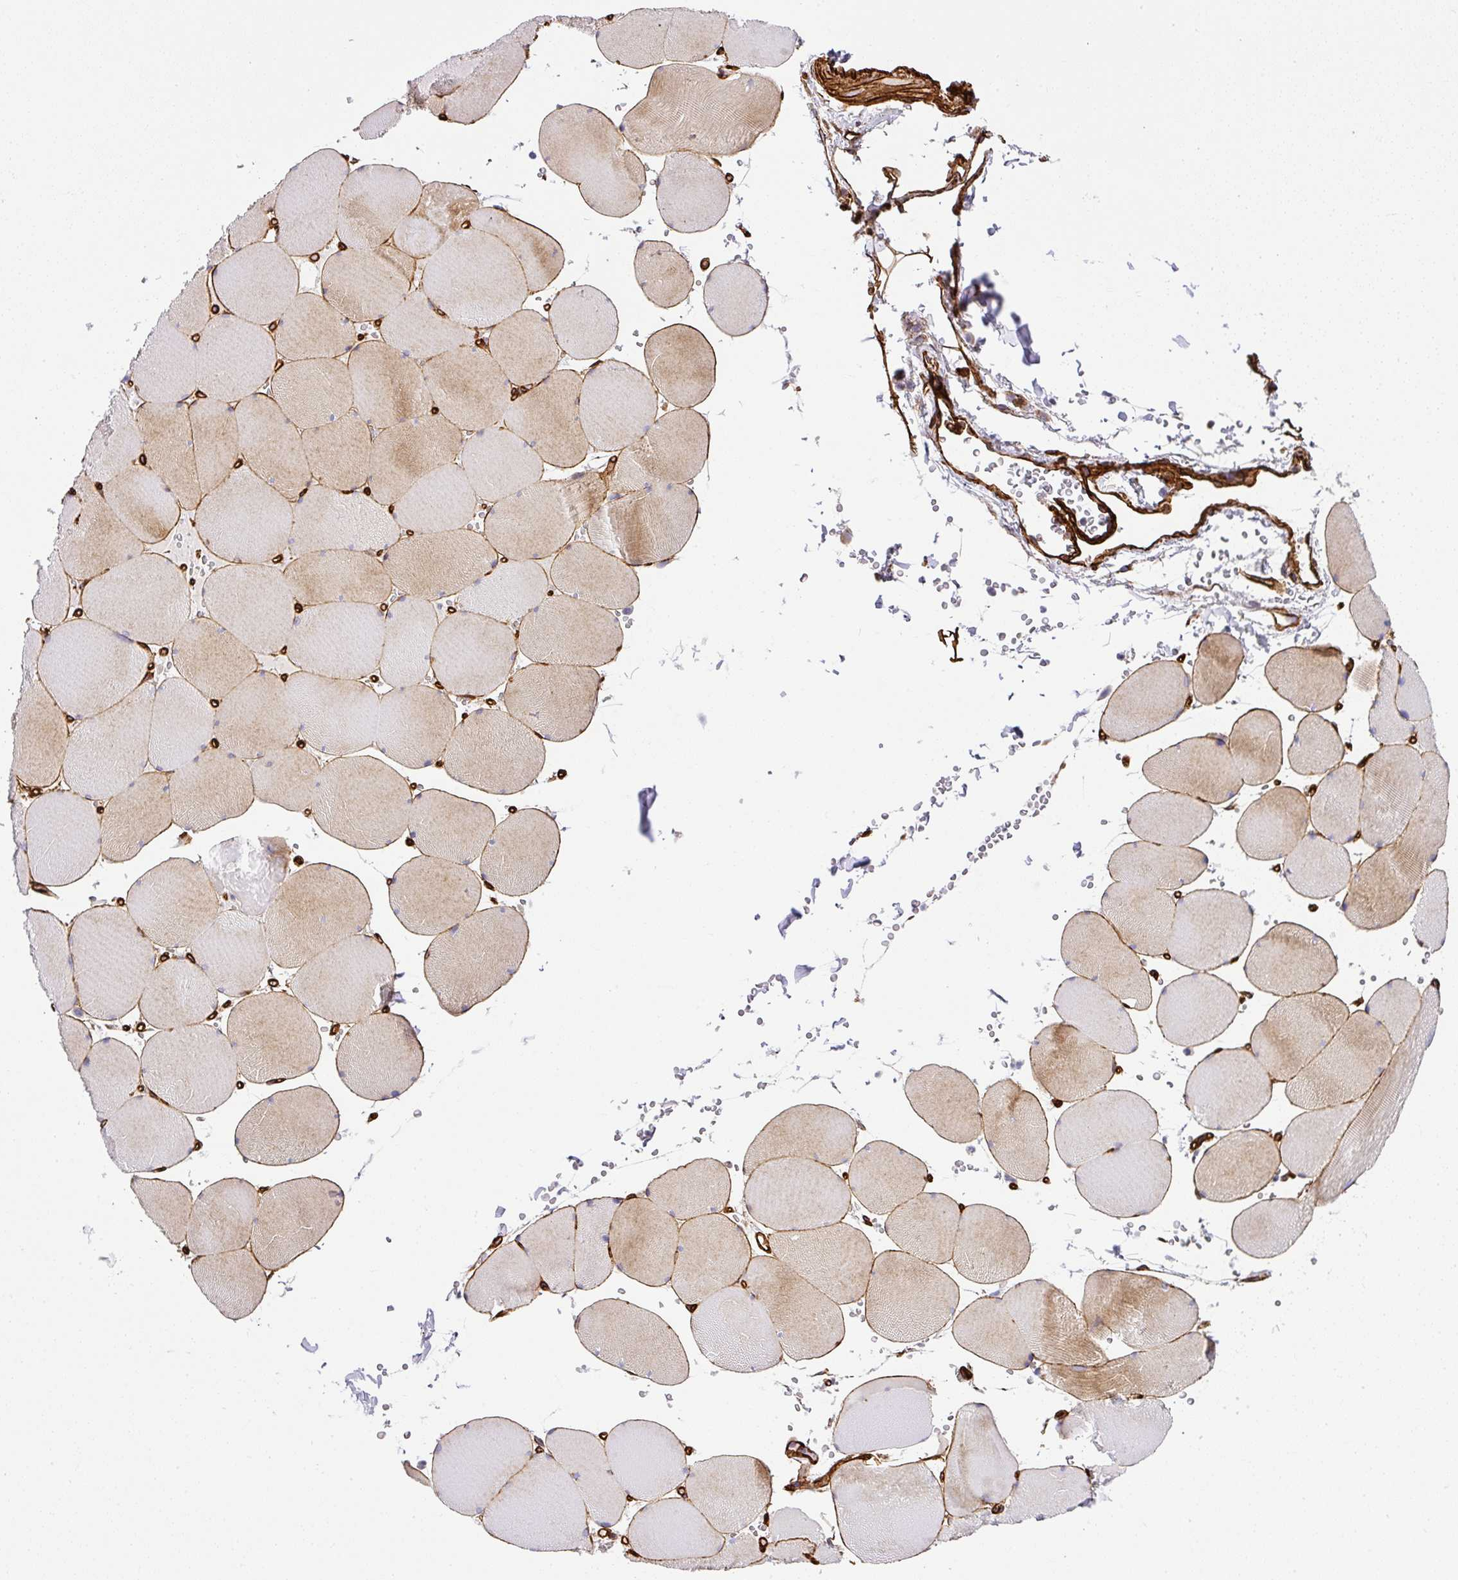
{"staining": {"intensity": "moderate", "quantity": "25%-75%", "location": "cytoplasmic/membranous"}, "tissue": "skeletal muscle", "cell_type": "Myocytes", "image_type": "normal", "snomed": [{"axis": "morphology", "description": "Normal tissue, NOS"}, {"axis": "topography", "description": "Skeletal muscle"}, {"axis": "topography", "description": "Head-Neck"}], "caption": "Immunohistochemistry histopathology image of normal skeletal muscle: skeletal muscle stained using IHC reveals medium levels of moderate protein expression localized specifically in the cytoplasmic/membranous of myocytes, appearing as a cytoplasmic/membranous brown color.", "gene": "SLC25A17", "patient": {"sex": "male", "age": 66}}